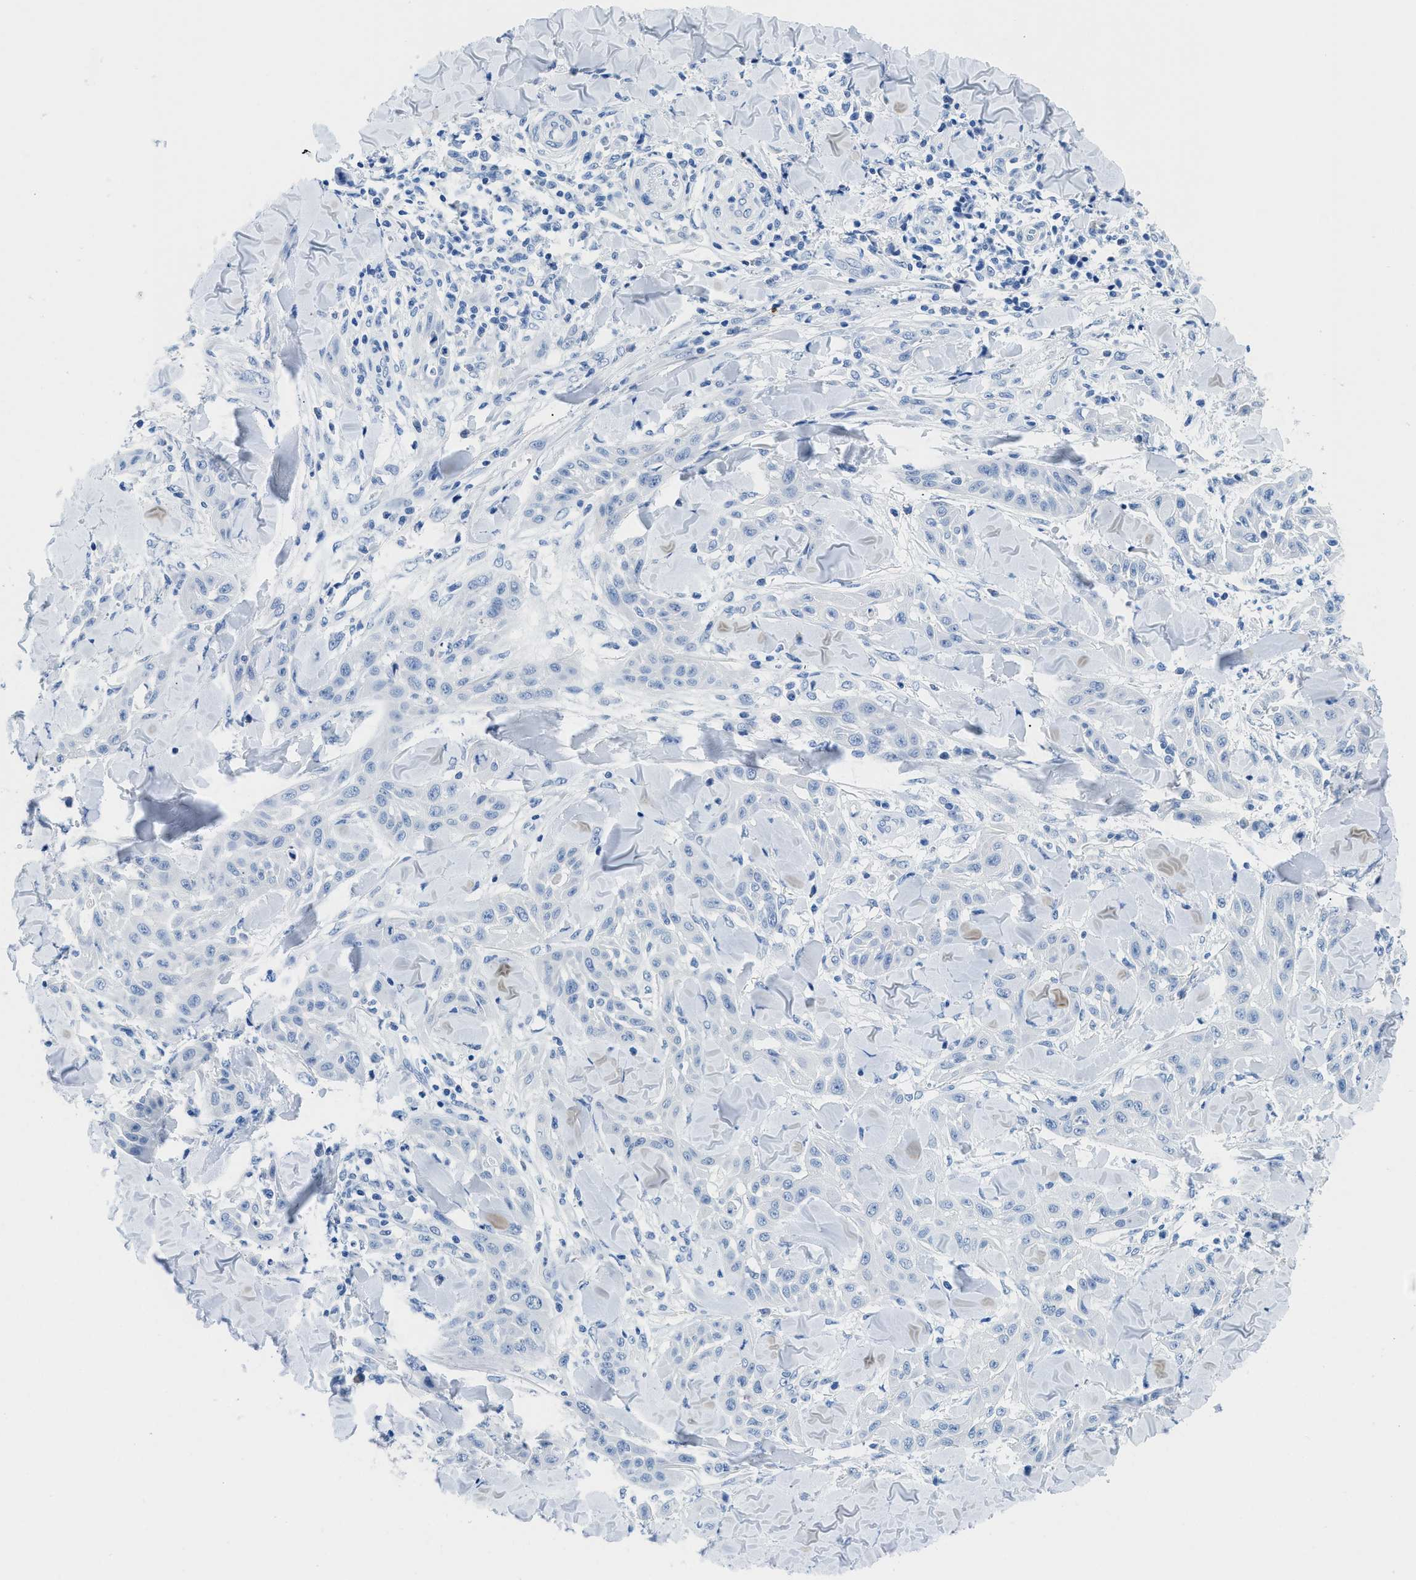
{"staining": {"intensity": "negative", "quantity": "none", "location": "none"}, "tissue": "skin cancer", "cell_type": "Tumor cells", "image_type": "cancer", "snomed": [{"axis": "morphology", "description": "Squamous cell carcinoma, NOS"}, {"axis": "topography", "description": "Skin"}], "caption": "DAB immunohistochemical staining of human skin cancer shows no significant staining in tumor cells.", "gene": "MBL2", "patient": {"sex": "male", "age": 24}}